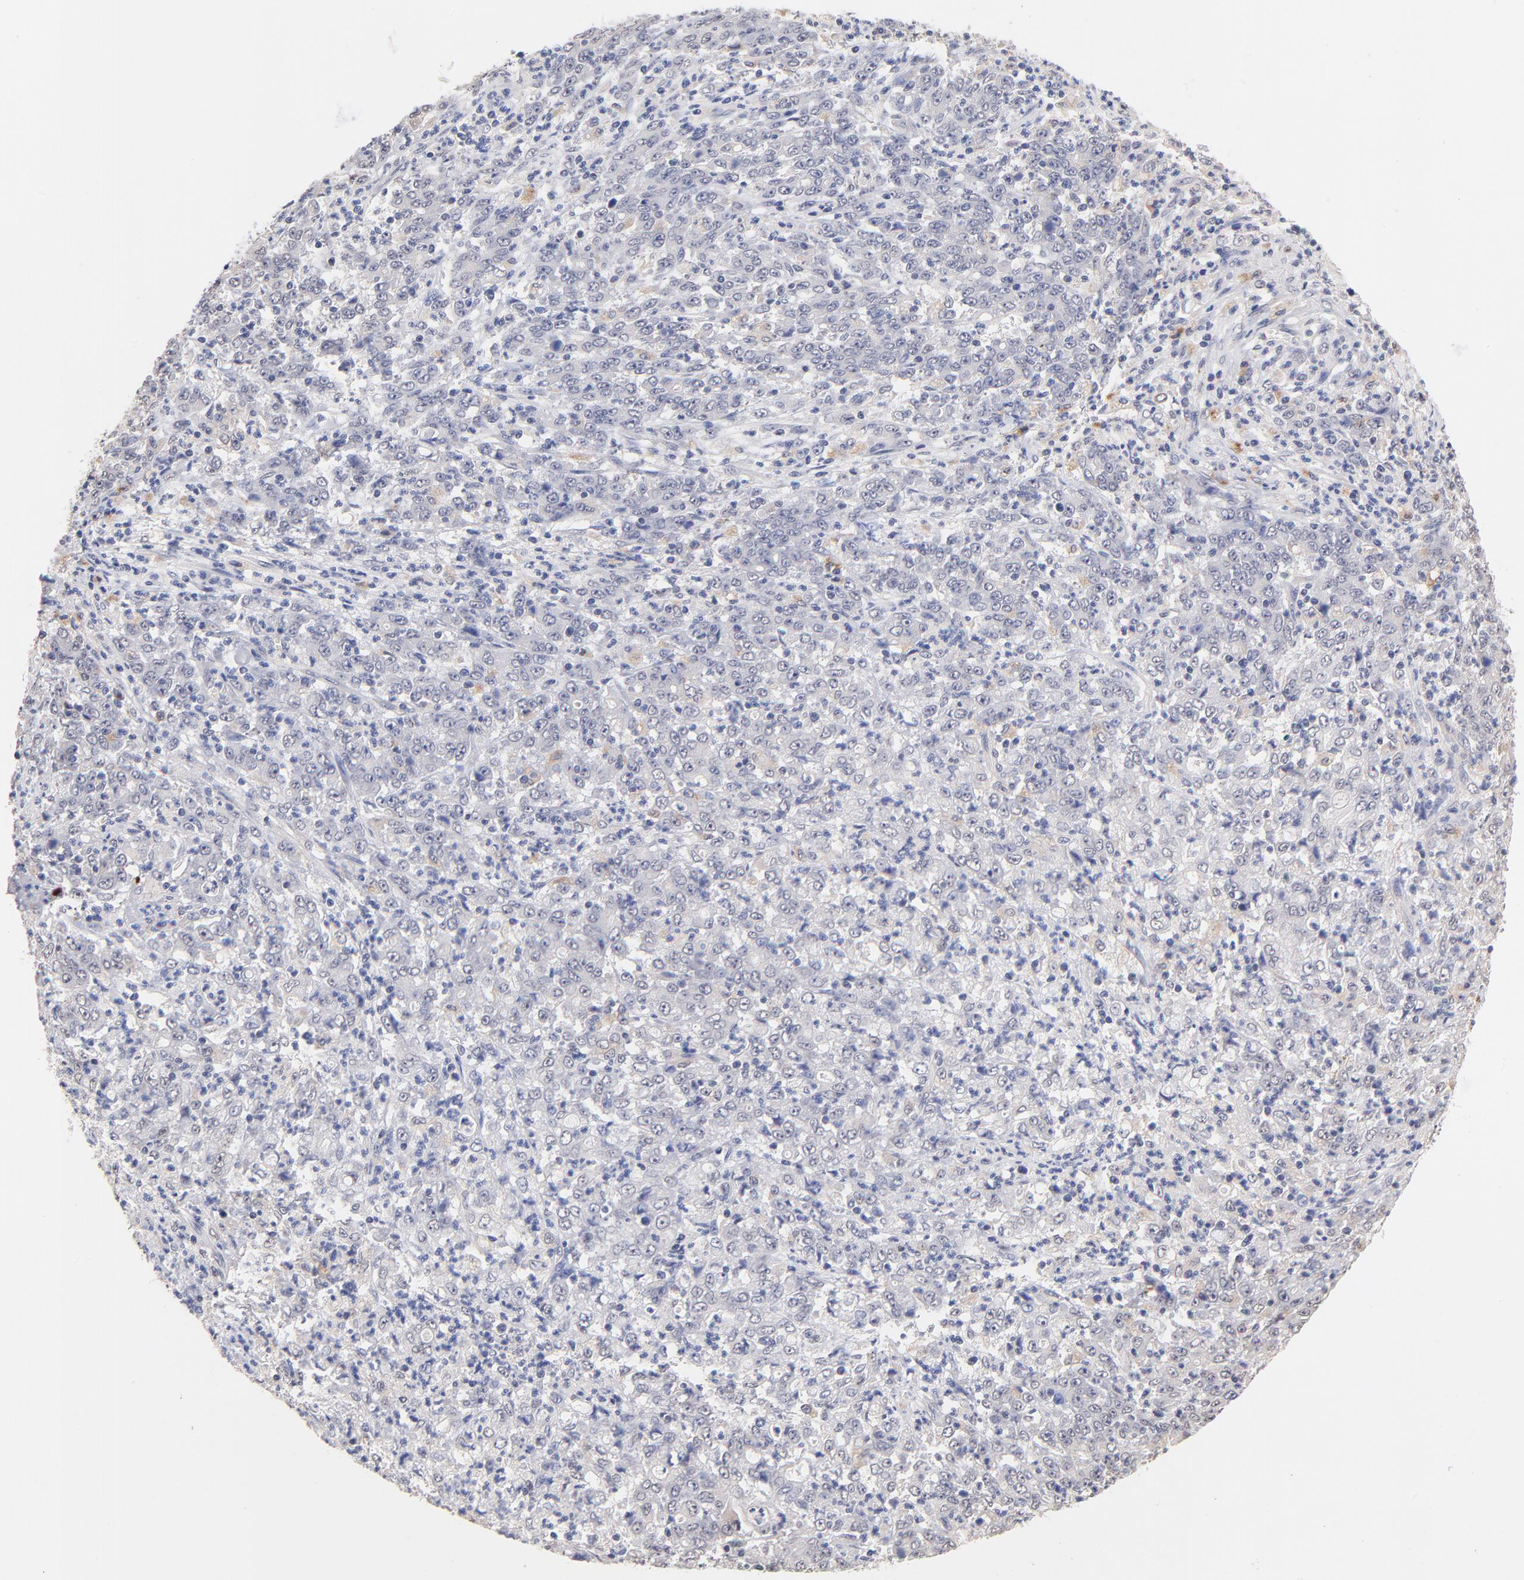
{"staining": {"intensity": "negative", "quantity": "none", "location": "none"}, "tissue": "stomach cancer", "cell_type": "Tumor cells", "image_type": "cancer", "snomed": [{"axis": "morphology", "description": "Adenocarcinoma, NOS"}, {"axis": "topography", "description": "Stomach, lower"}], "caption": "The photomicrograph demonstrates no staining of tumor cells in adenocarcinoma (stomach). (DAB (3,3'-diaminobenzidine) immunohistochemistry (IHC) with hematoxylin counter stain).", "gene": "RIBC2", "patient": {"sex": "female", "age": 71}}